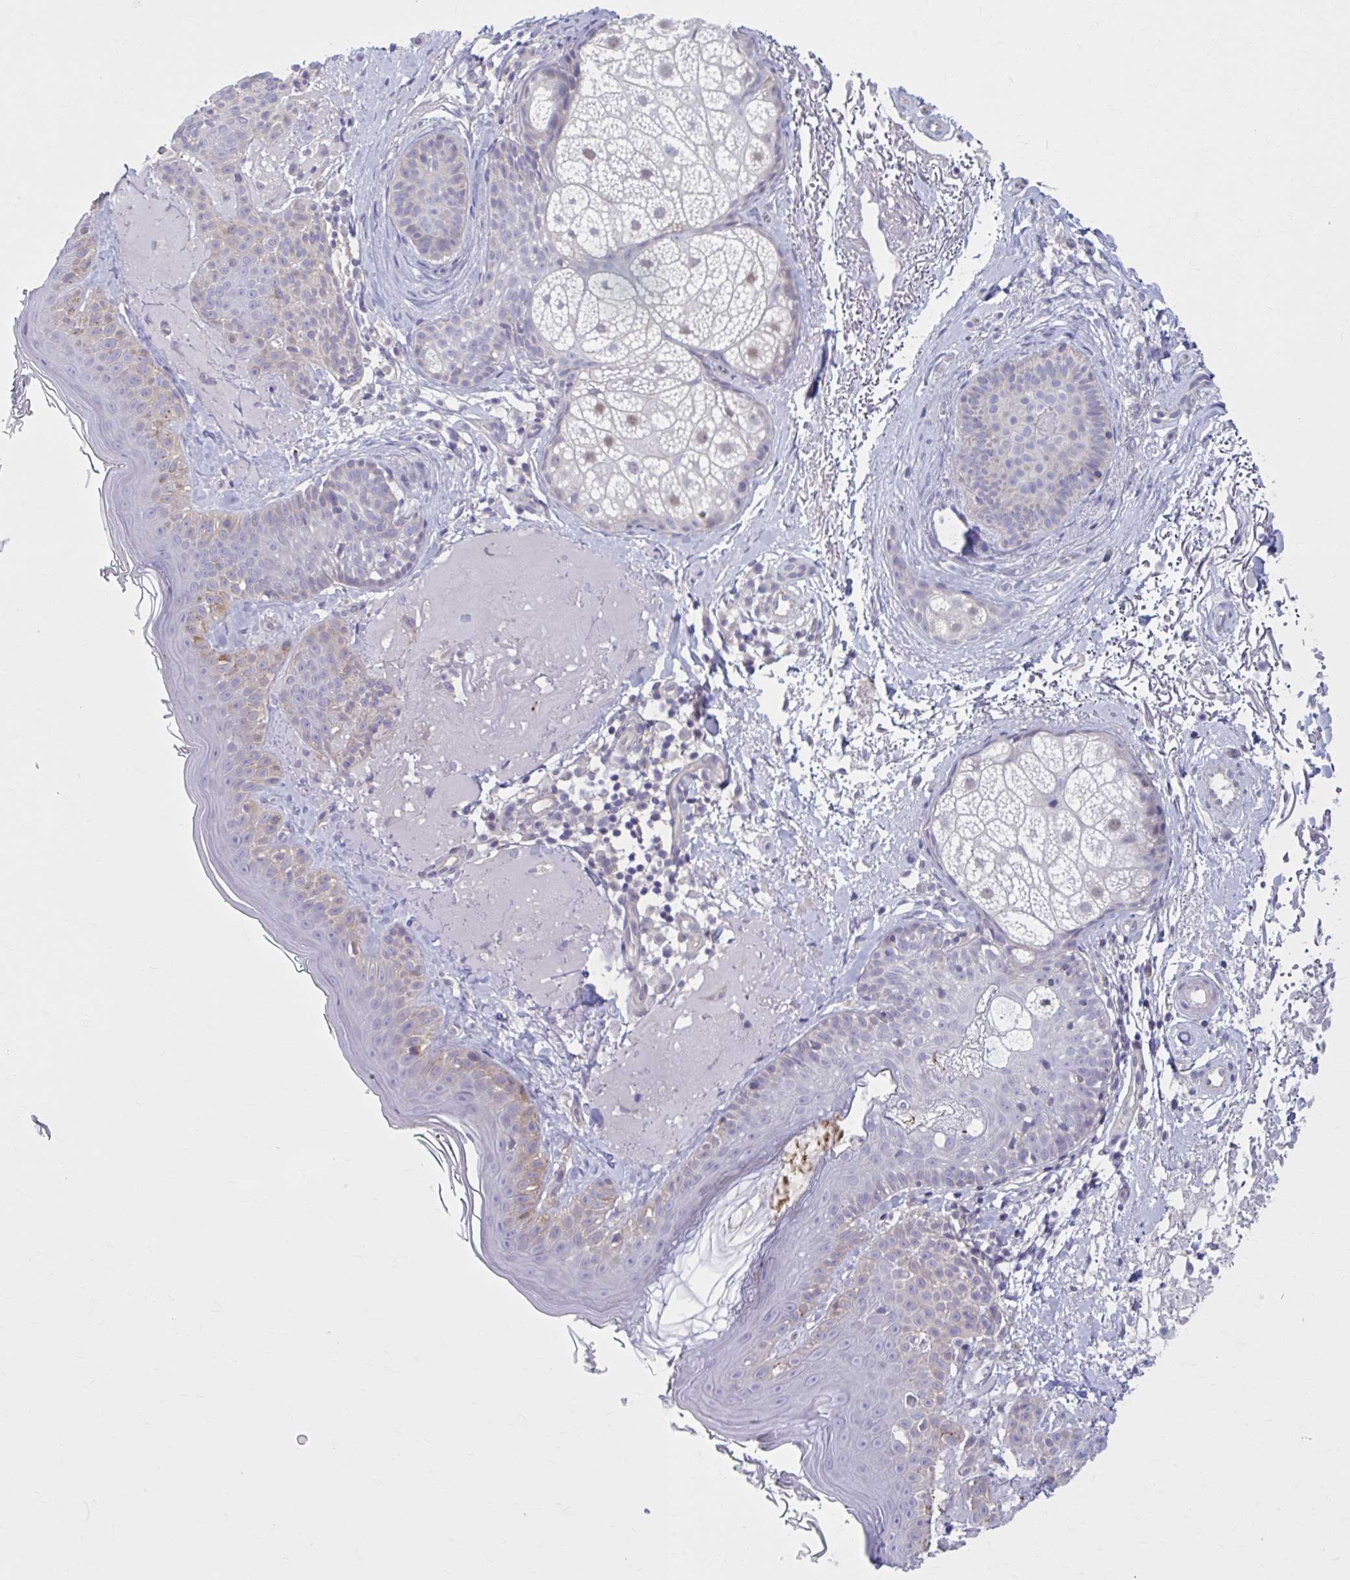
{"staining": {"intensity": "negative", "quantity": "none", "location": "none"}, "tissue": "skin", "cell_type": "Fibroblasts", "image_type": "normal", "snomed": [{"axis": "morphology", "description": "Normal tissue, NOS"}, {"axis": "topography", "description": "Skin"}], "caption": "Immunohistochemistry (IHC) histopathology image of unremarkable human skin stained for a protein (brown), which reveals no positivity in fibroblasts. Brightfield microscopy of IHC stained with DAB (3,3'-diaminobenzidine) (brown) and hematoxylin (blue), captured at high magnification.", "gene": "CHST3", "patient": {"sex": "male", "age": 73}}